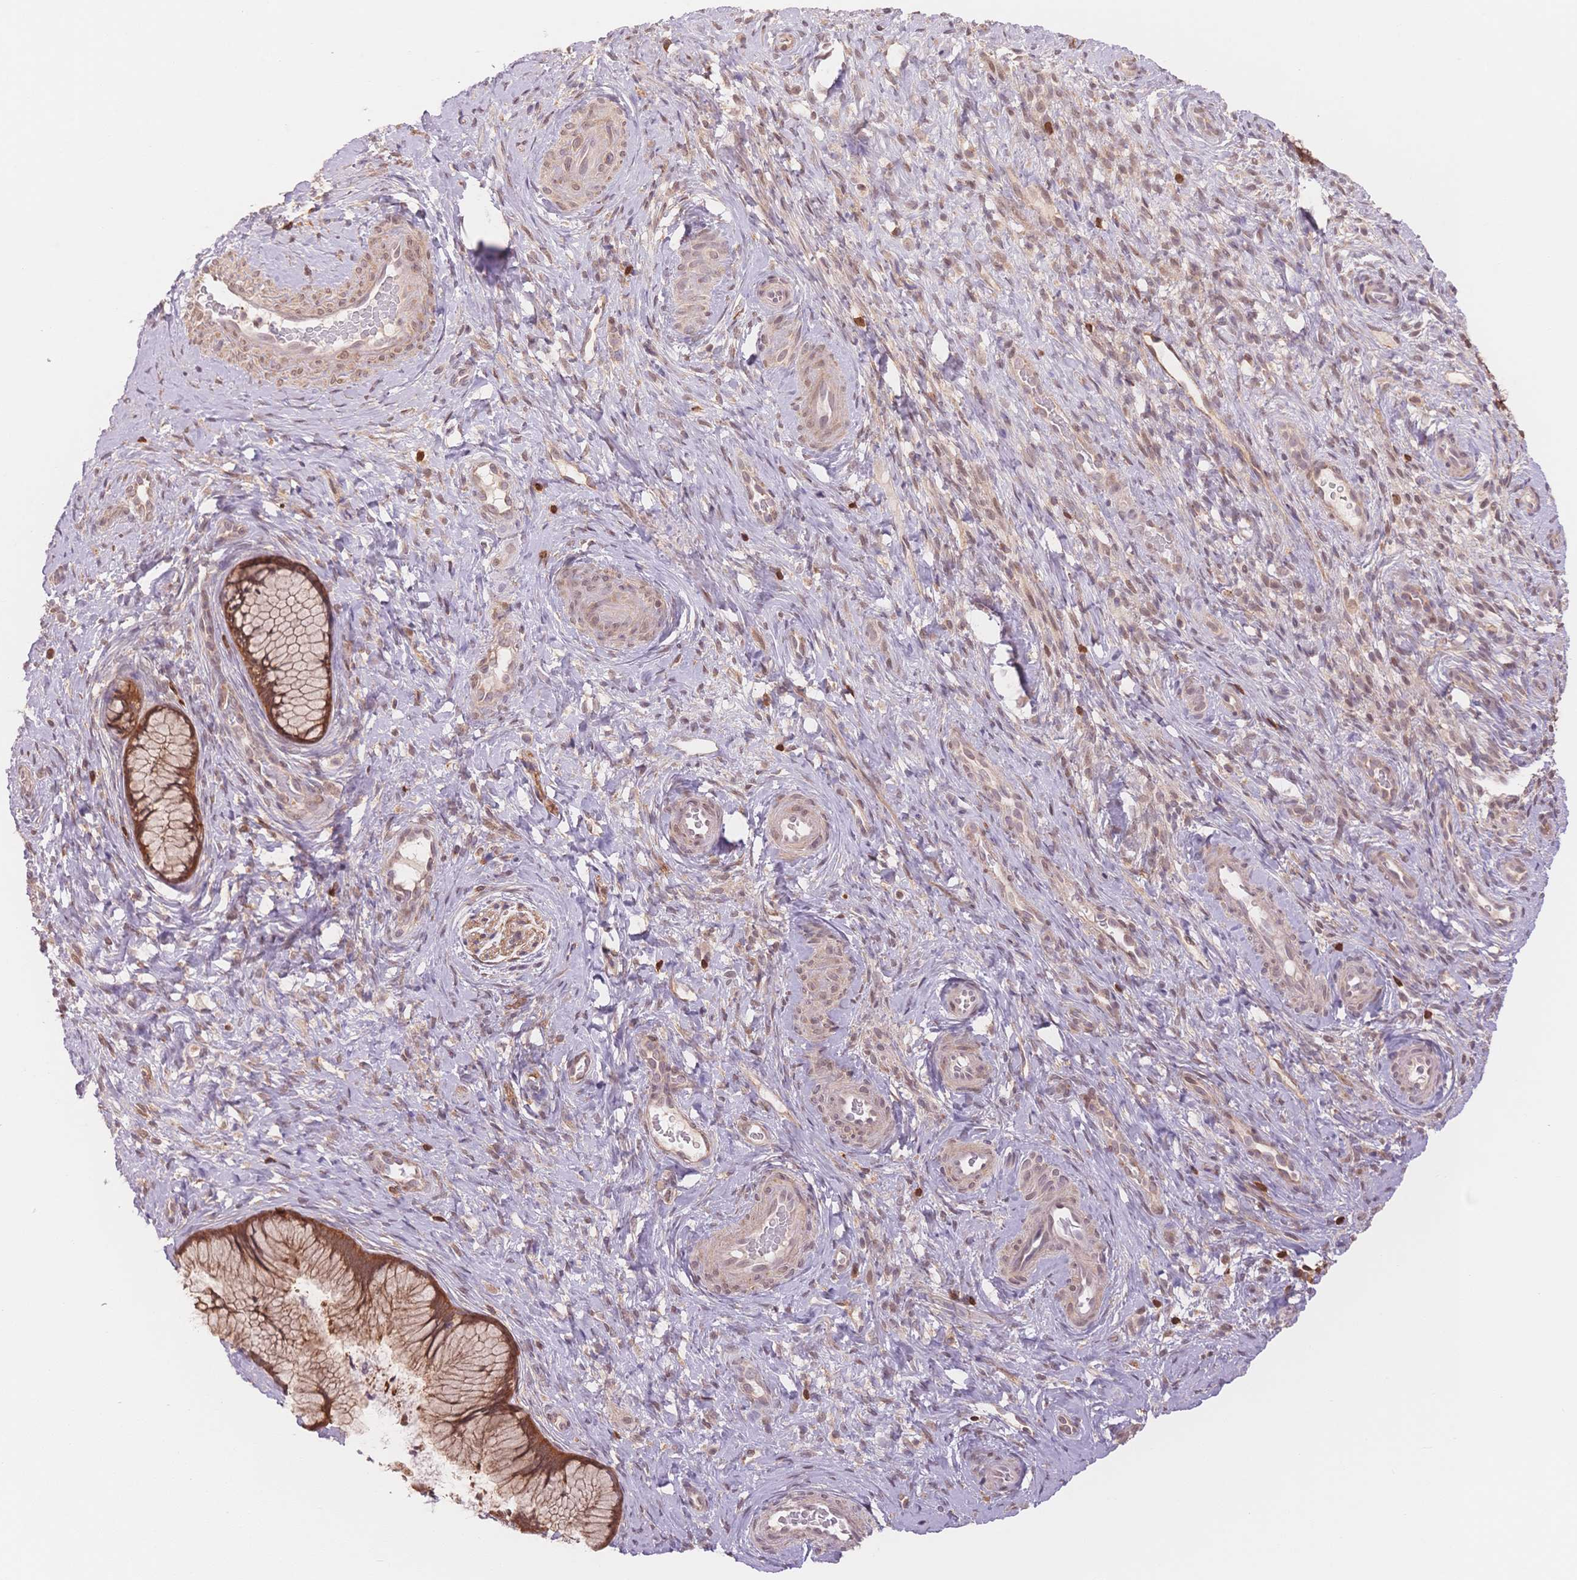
{"staining": {"intensity": "moderate", "quantity": ">75%", "location": "cytoplasmic/membranous"}, "tissue": "cervix", "cell_type": "Glandular cells", "image_type": "normal", "snomed": [{"axis": "morphology", "description": "Normal tissue, NOS"}, {"axis": "topography", "description": "Cervix"}], "caption": "Protein analysis of unremarkable cervix exhibits moderate cytoplasmic/membranous positivity in approximately >75% of glandular cells.", "gene": "STK39", "patient": {"sex": "female", "age": 34}}